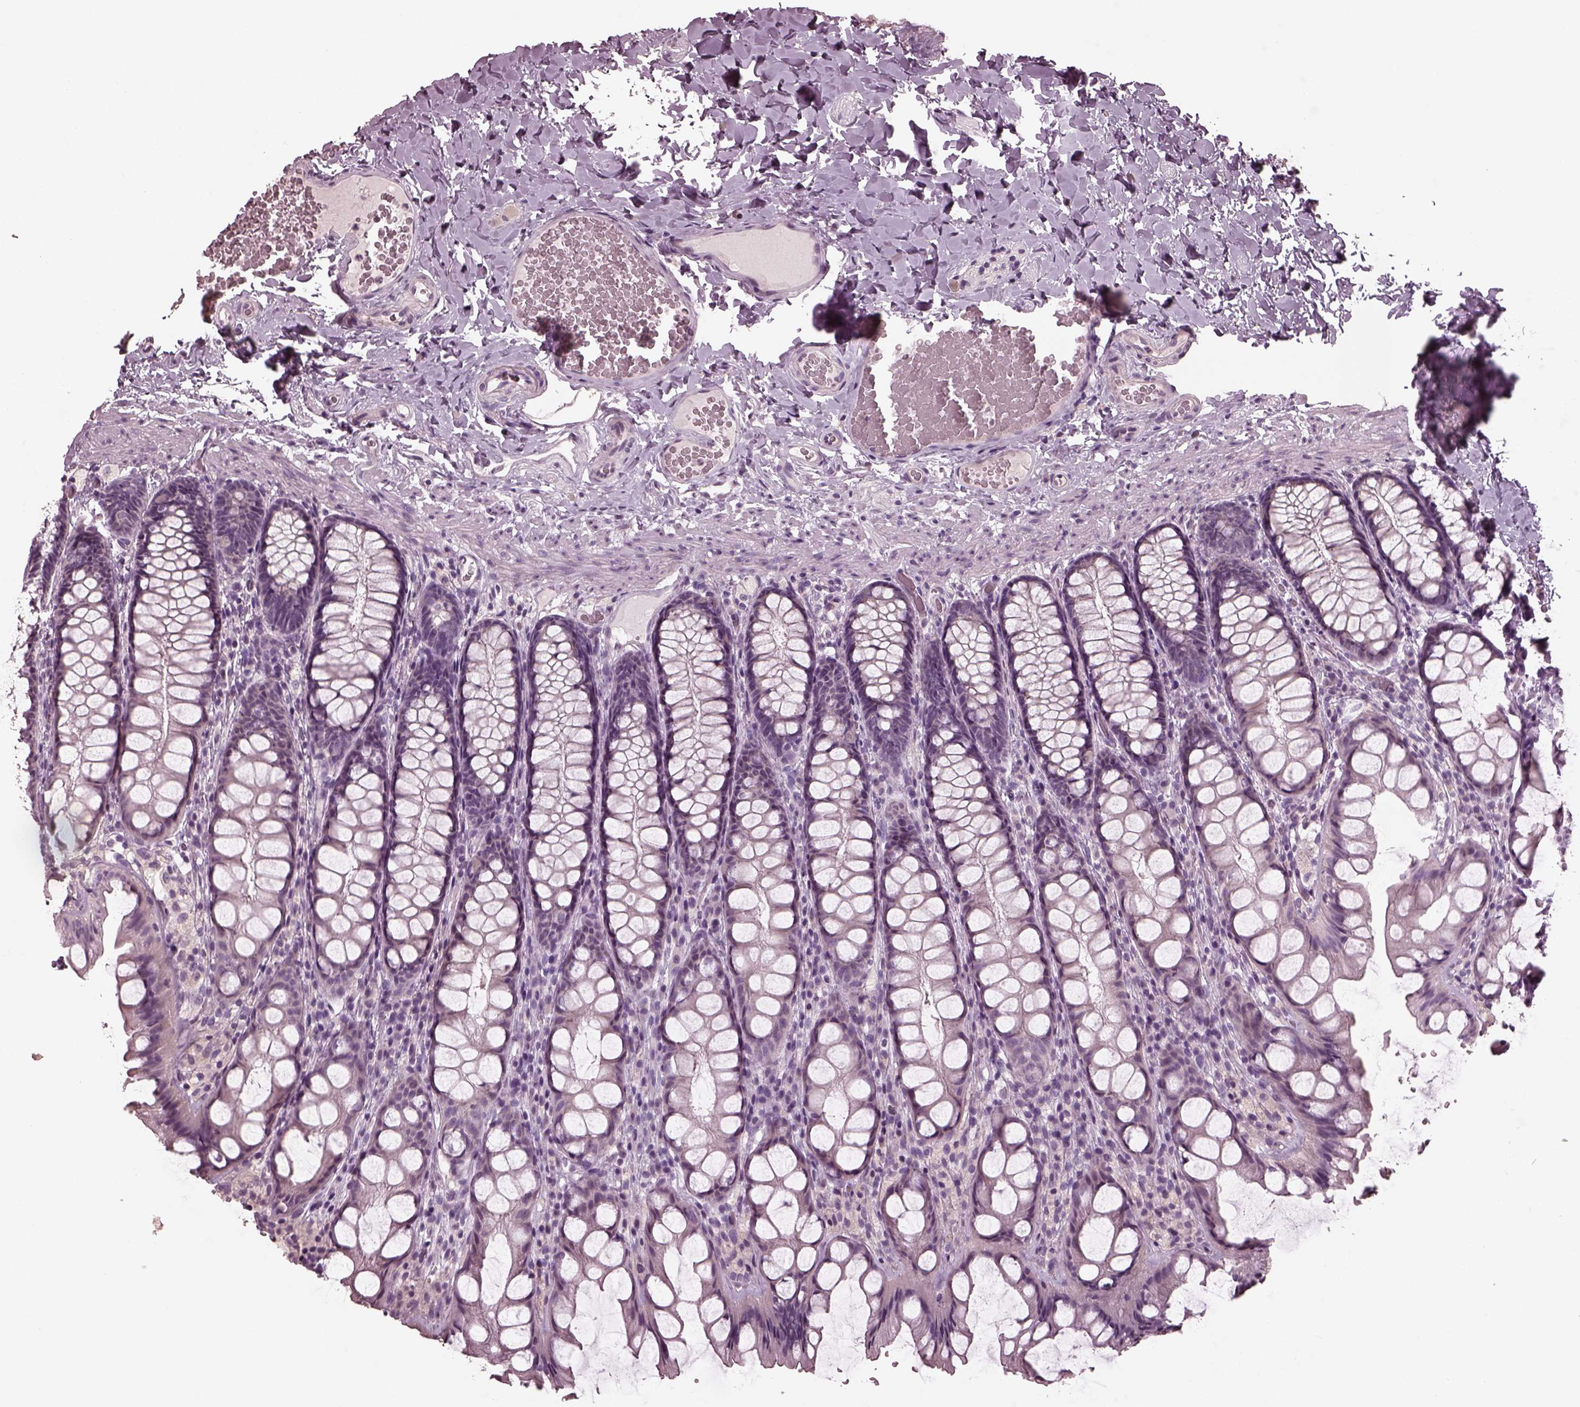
{"staining": {"intensity": "negative", "quantity": "none", "location": "none"}, "tissue": "colon", "cell_type": "Endothelial cells", "image_type": "normal", "snomed": [{"axis": "morphology", "description": "Normal tissue, NOS"}, {"axis": "topography", "description": "Colon"}], "caption": "Immunohistochemistry (IHC) photomicrograph of benign colon stained for a protein (brown), which demonstrates no positivity in endothelial cells. (Brightfield microscopy of DAB IHC at high magnification).", "gene": "RCVRN", "patient": {"sex": "male", "age": 47}}